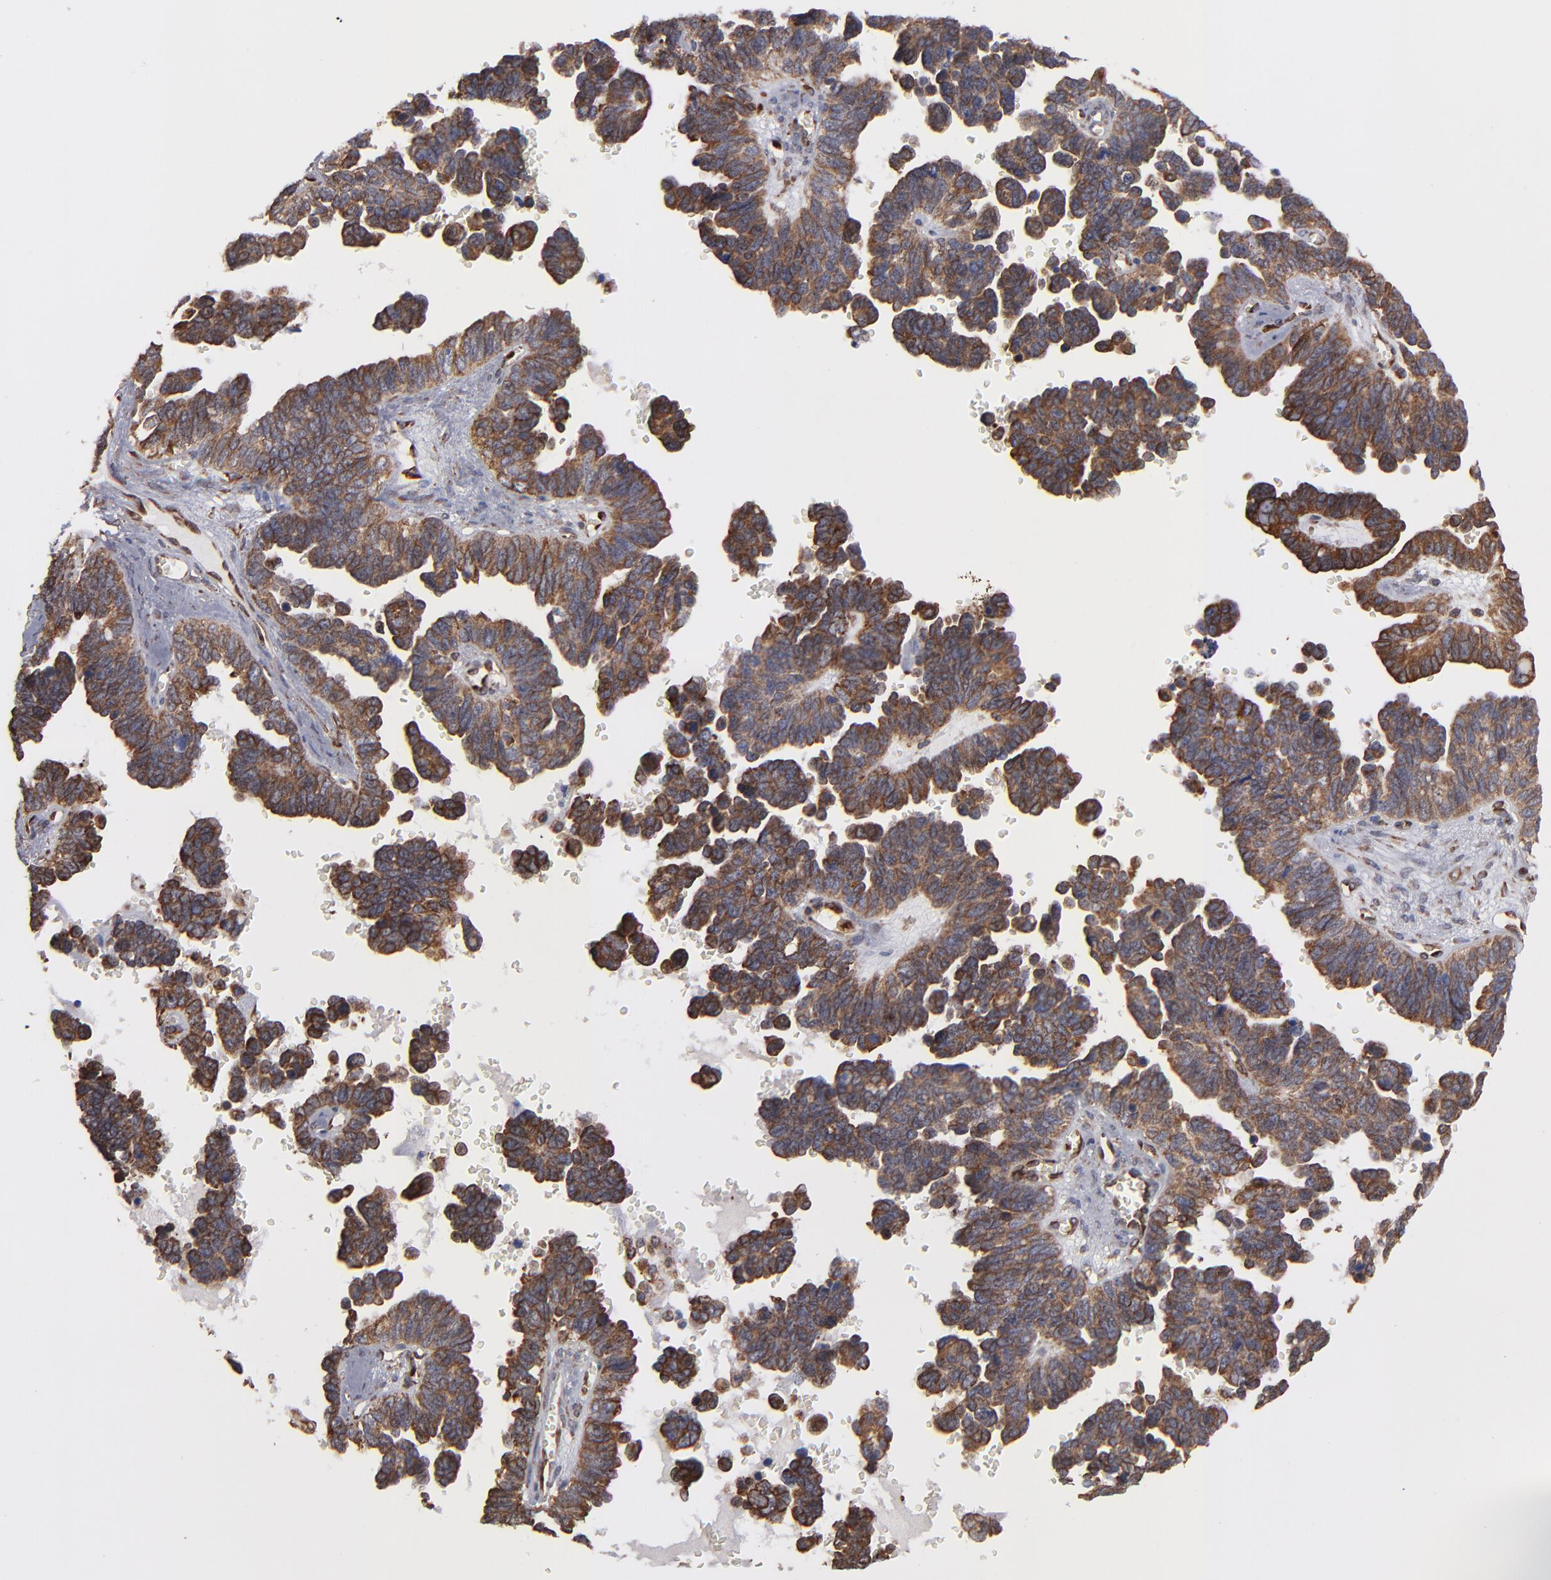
{"staining": {"intensity": "moderate", "quantity": ">75%", "location": "cytoplasmic/membranous"}, "tissue": "ovarian cancer", "cell_type": "Tumor cells", "image_type": "cancer", "snomed": [{"axis": "morphology", "description": "Cystadenocarcinoma, serous, NOS"}, {"axis": "topography", "description": "Ovary"}], "caption": "DAB (3,3'-diaminobenzidine) immunohistochemical staining of human ovarian serous cystadenocarcinoma reveals moderate cytoplasmic/membranous protein staining in about >75% of tumor cells.", "gene": "KTN1", "patient": {"sex": "female", "age": 69}}